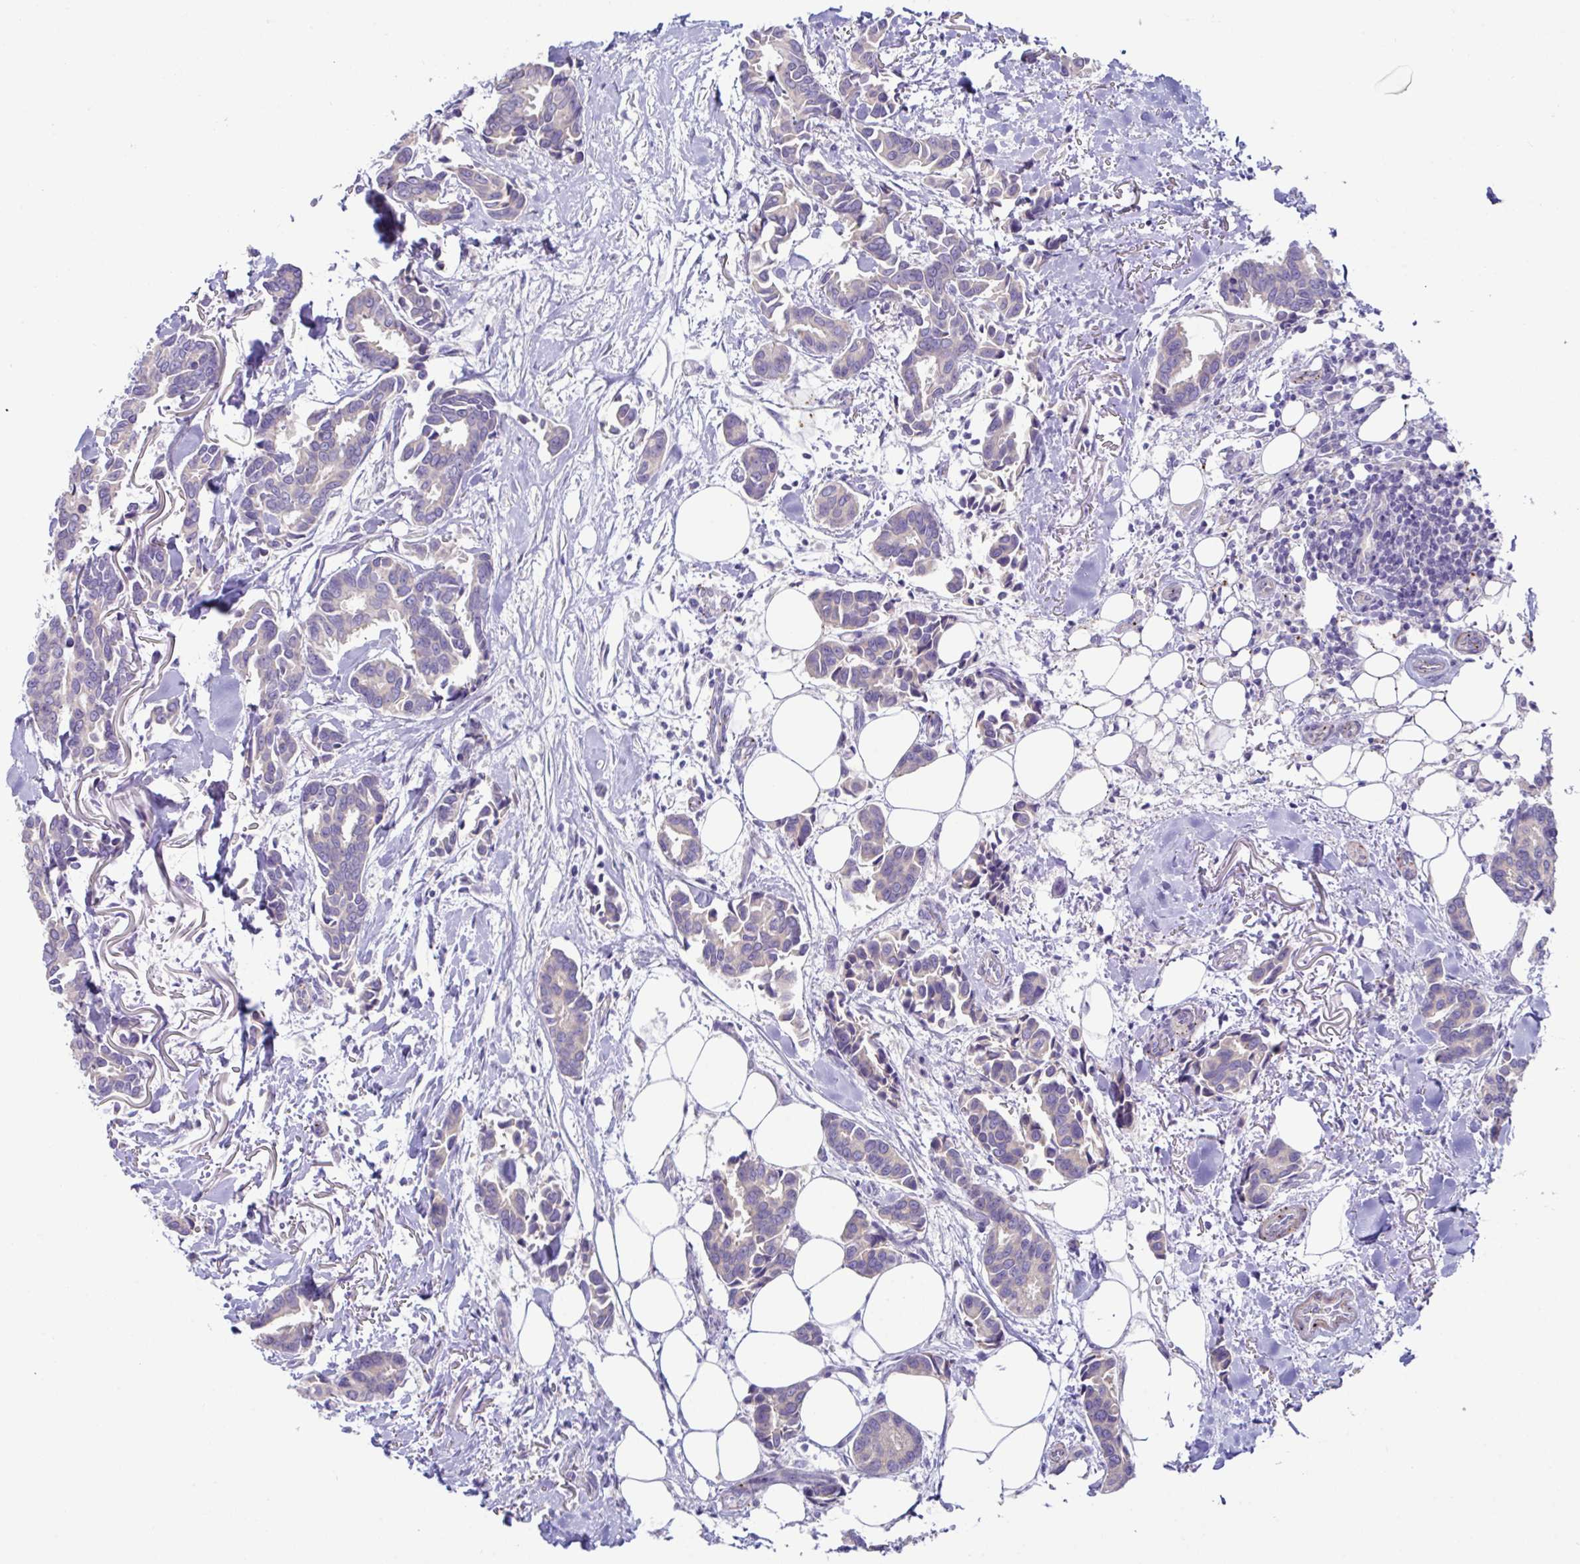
{"staining": {"intensity": "negative", "quantity": "none", "location": "none"}, "tissue": "breast cancer", "cell_type": "Tumor cells", "image_type": "cancer", "snomed": [{"axis": "morphology", "description": "Duct carcinoma"}, {"axis": "topography", "description": "Breast"}], "caption": "Immunohistochemistry micrograph of breast cancer (intraductal carcinoma) stained for a protein (brown), which reveals no expression in tumor cells.", "gene": "MED11", "patient": {"sex": "female", "age": 73}}